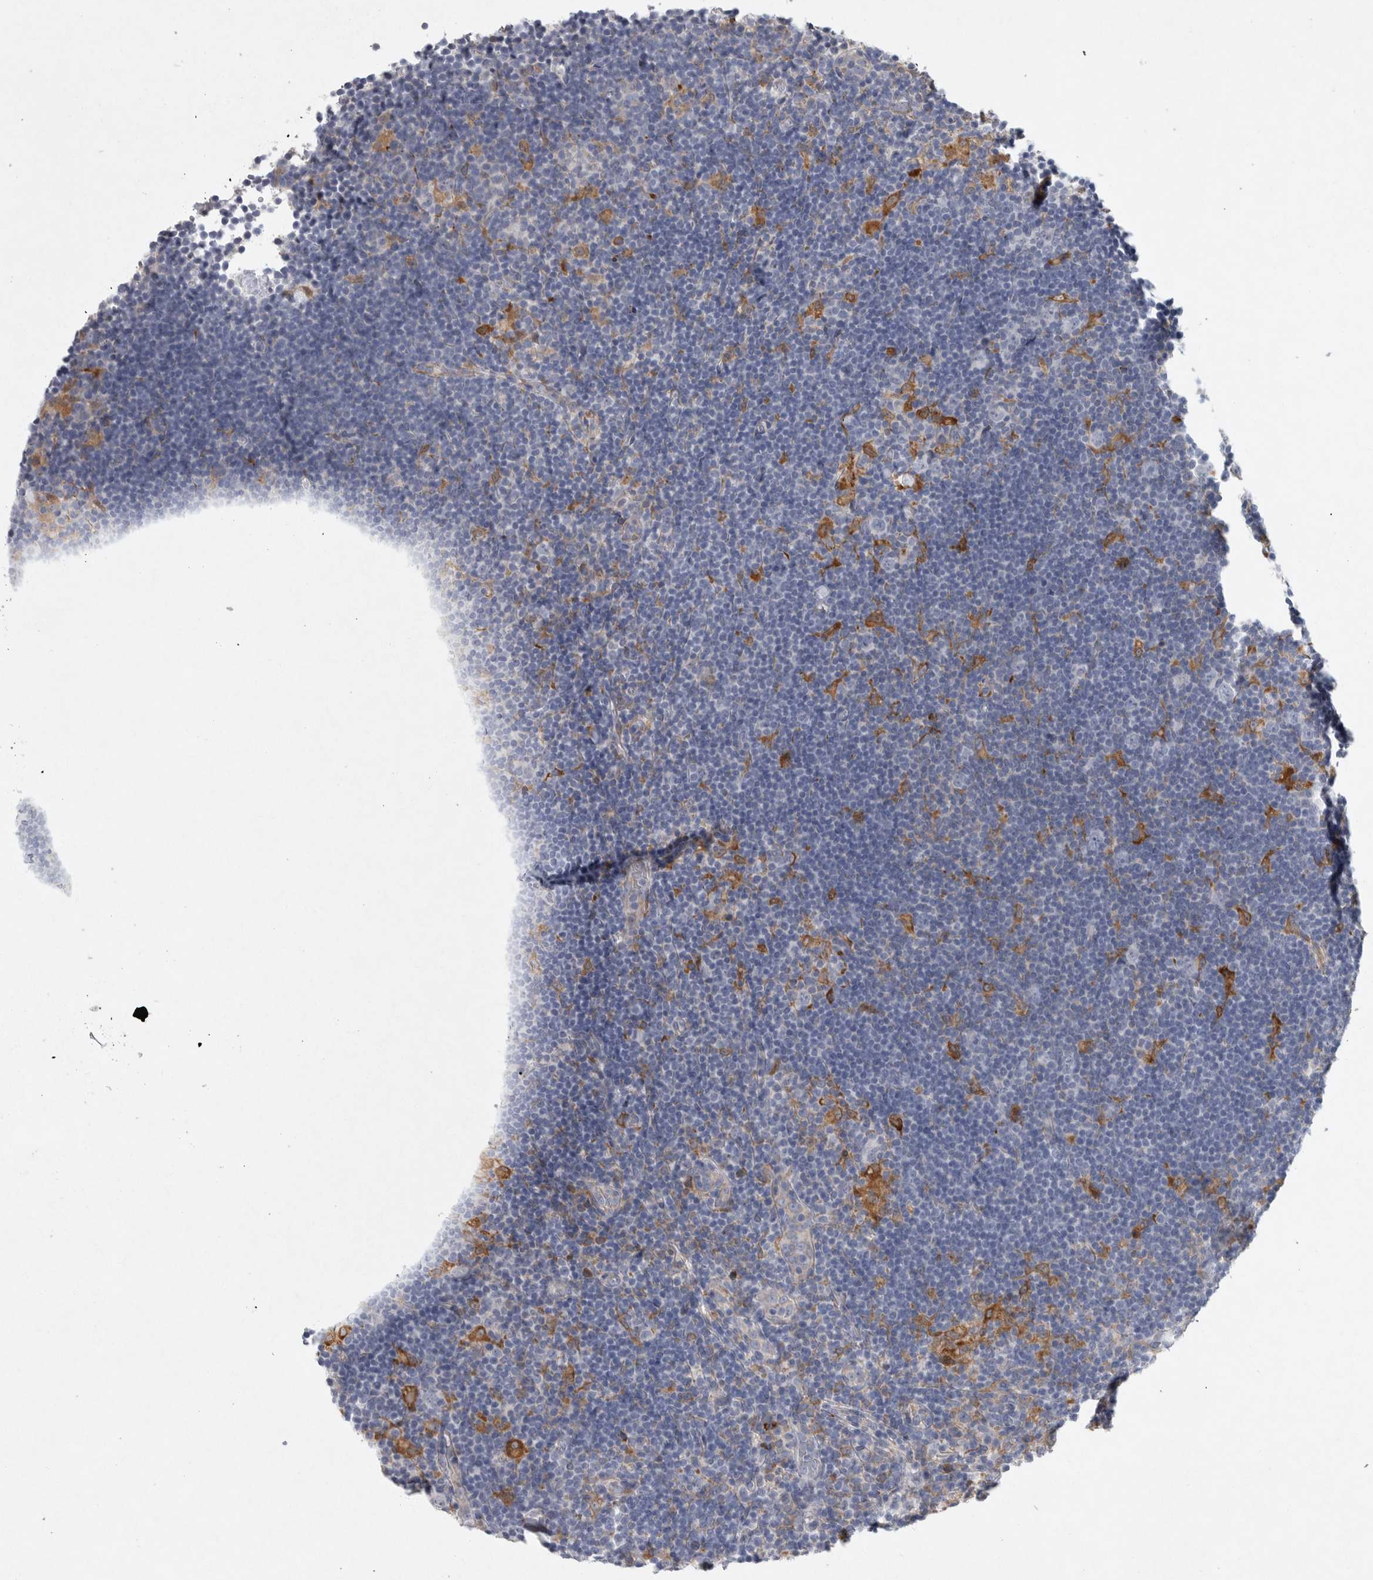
{"staining": {"intensity": "negative", "quantity": "none", "location": "none"}, "tissue": "lymphoma", "cell_type": "Tumor cells", "image_type": "cancer", "snomed": [{"axis": "morphology", "description": "Hodgkin's disease, NOS"}, {"axis": "topography", "description": "Lymph node"}], "caption": "This image is of lymphoma stained with immunohistochemistry to label a protein in brown with the nuclei are counter-stained blue. There is no expression in tumor cells. (Stains: DAB (3,3'-diaminobenzidine) immunohistochemistry (IHC) with hematoxylin counter stain, Microscopy: brightfield microscopy at high magnification).", "gene": "MINPP1", "patient": {"sex": "female", "age": 57}}